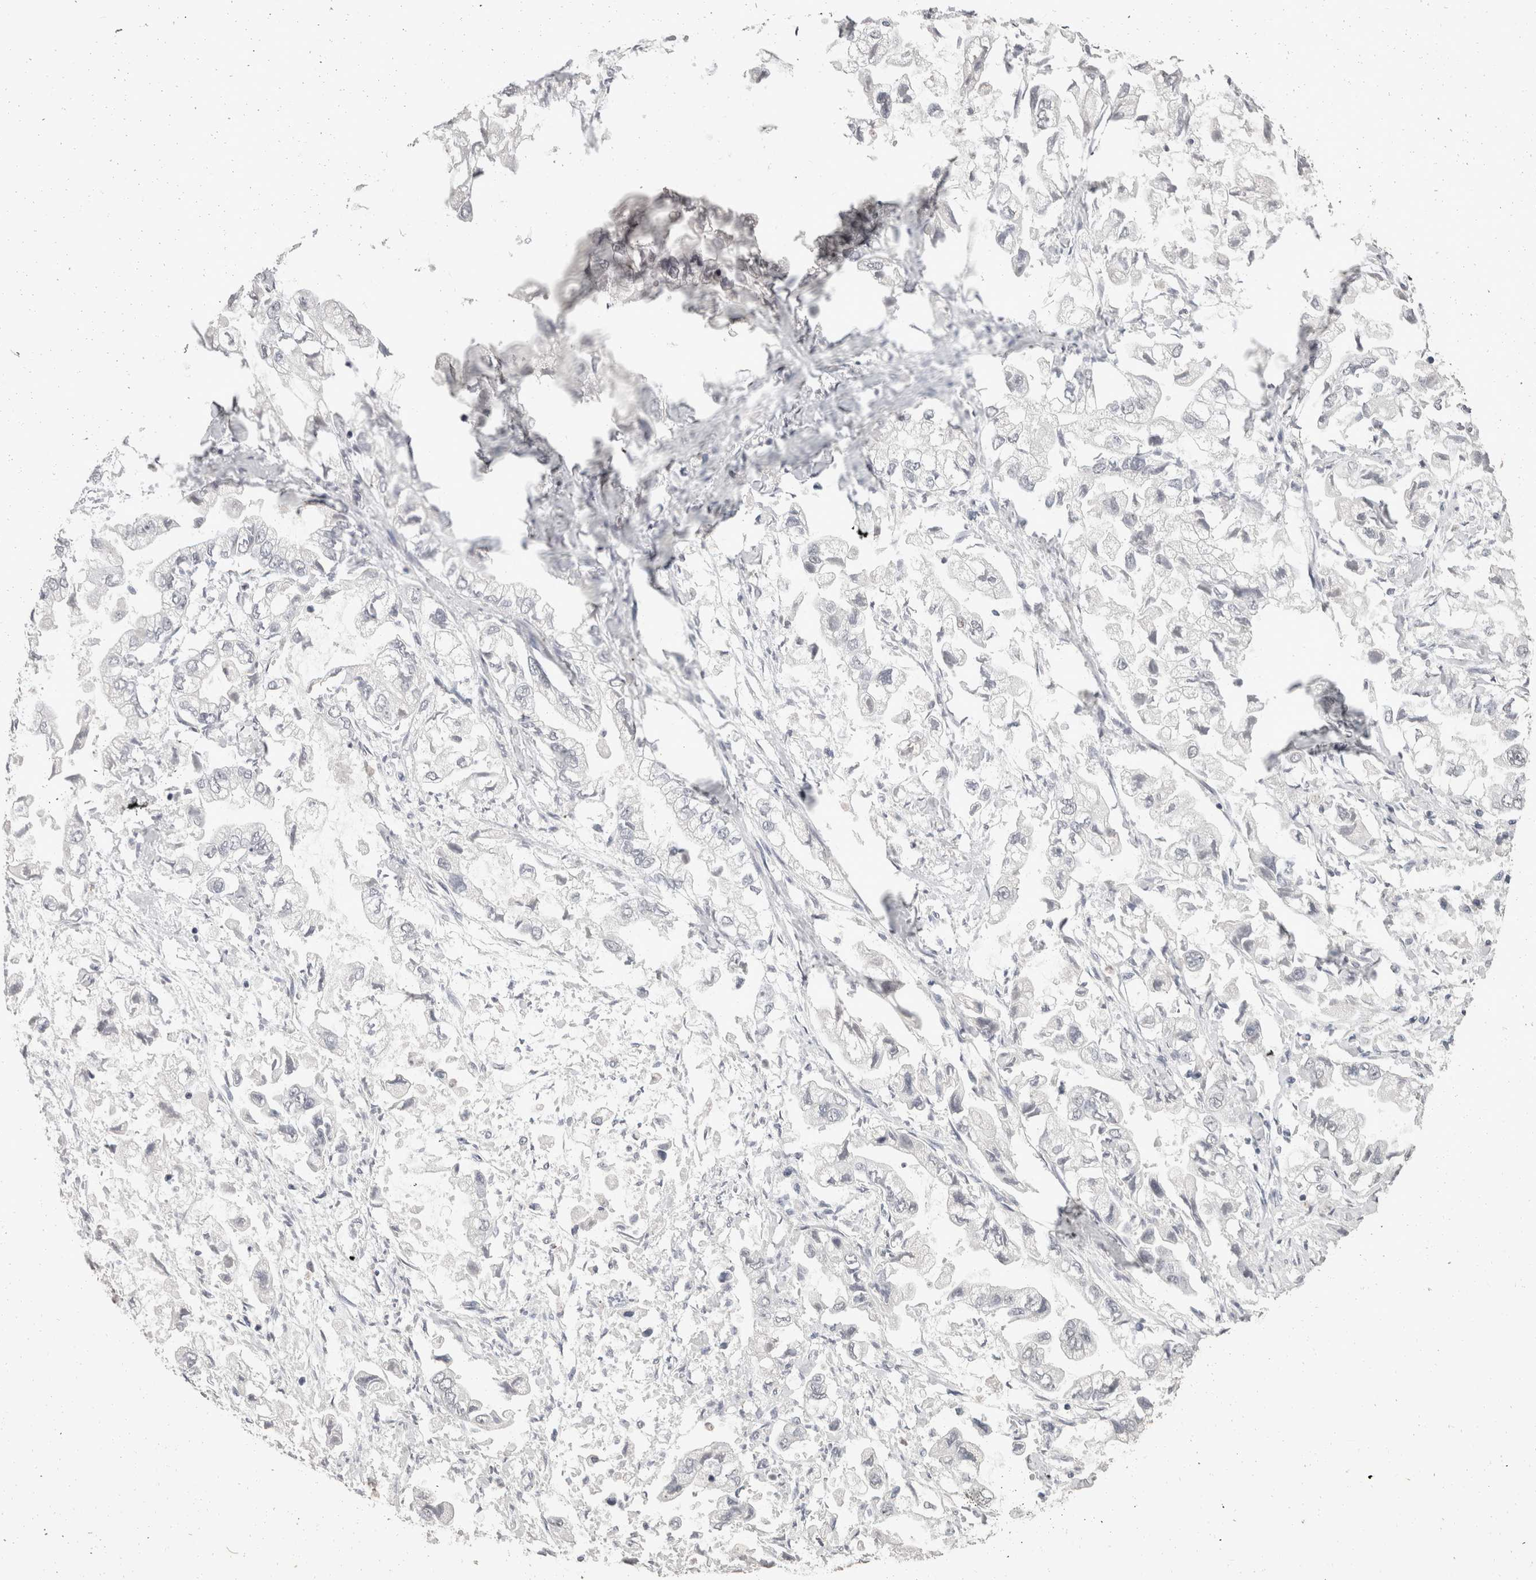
{"staining": {"intensity": "negative", "quantity": "none", "location": "none"}, "tissue": "stomach cancer", "cell_type": "Tumor cells", "image_type": "cancer", "snomed": [{"axis": "morphology", "description": "Normal tissue, NOS"}, {"axis": "morphology", "description": "Adenocarcinoma, NOS"}, {"axis": "topography", "description": "Stomach"}], "caption": "An immunohistochemistry micrograph of adenocarcinoma (stomach) is shown. There is no staining in tumor cells of adenocarcinoma (stomach).", "gene": "DDX17", "patient": {"sex": "male", "age": 62}}